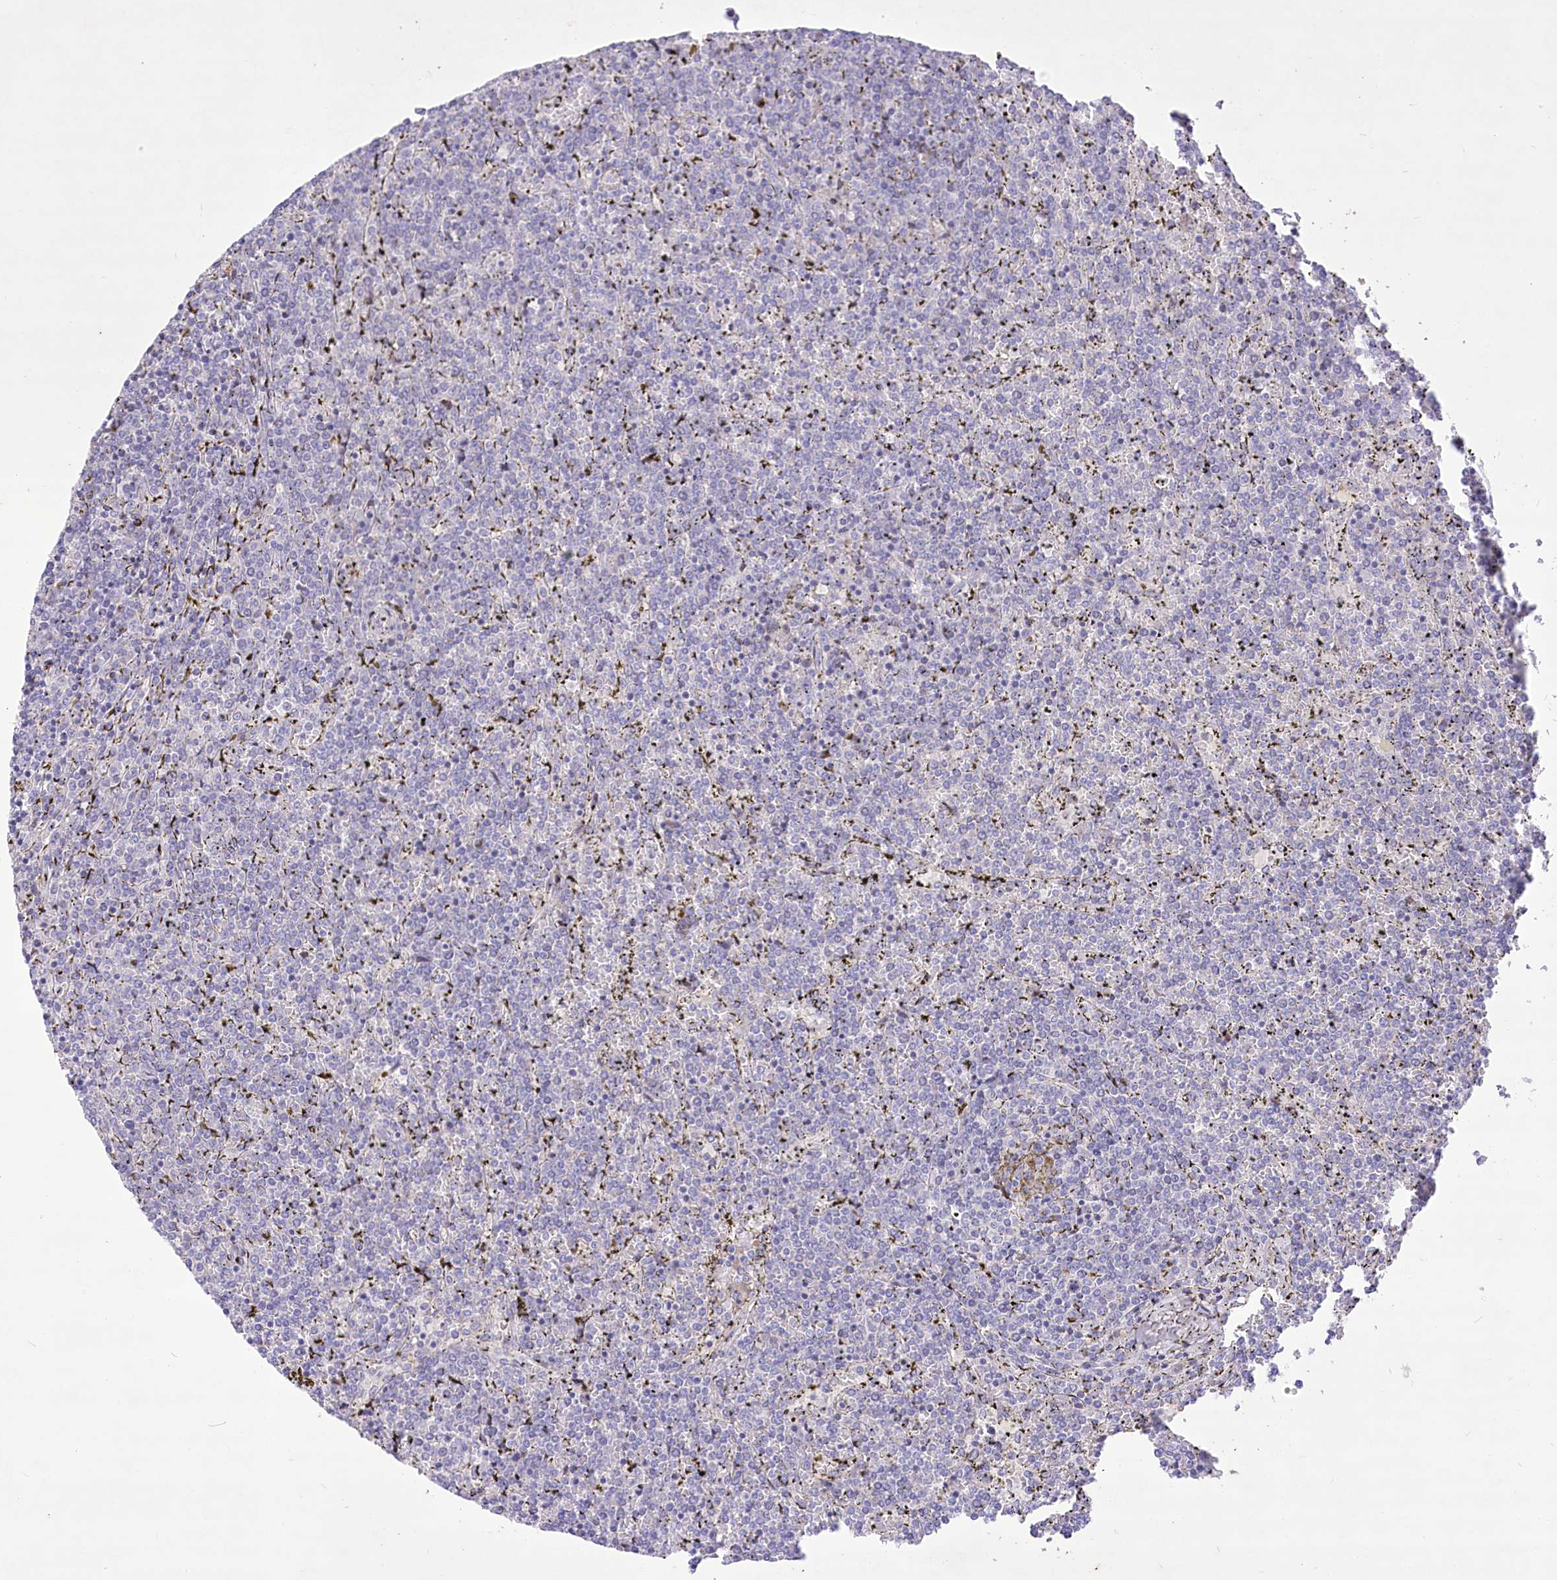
{"staining": {"intensity": "negative", "quantity": "none", "location": "none"}, "tissue": "lymphoma", "cell_type": "Tumor cells", "image_type": "cancer", "snomed": [{"axis": "morphology", "description": "Malignant lymphoma, non-Hodgkin's type, Low grade"}, {"axis": "topography", "description": "Spleen"}], "caption": "DAB (3,3'-diaminobenzidine) immunohistochemical staining of human malignant lymphoma, non-Hodgkin's type (low-grade) demonstrates no significant expression in tumor cells. (DAB (3,3'-diaminobenzidine) immunohistochemistry (IHC) with hematoxylin counter stain).", "gene": "ANGPTL3", "patient": {"sex": "female", "age": 19}}